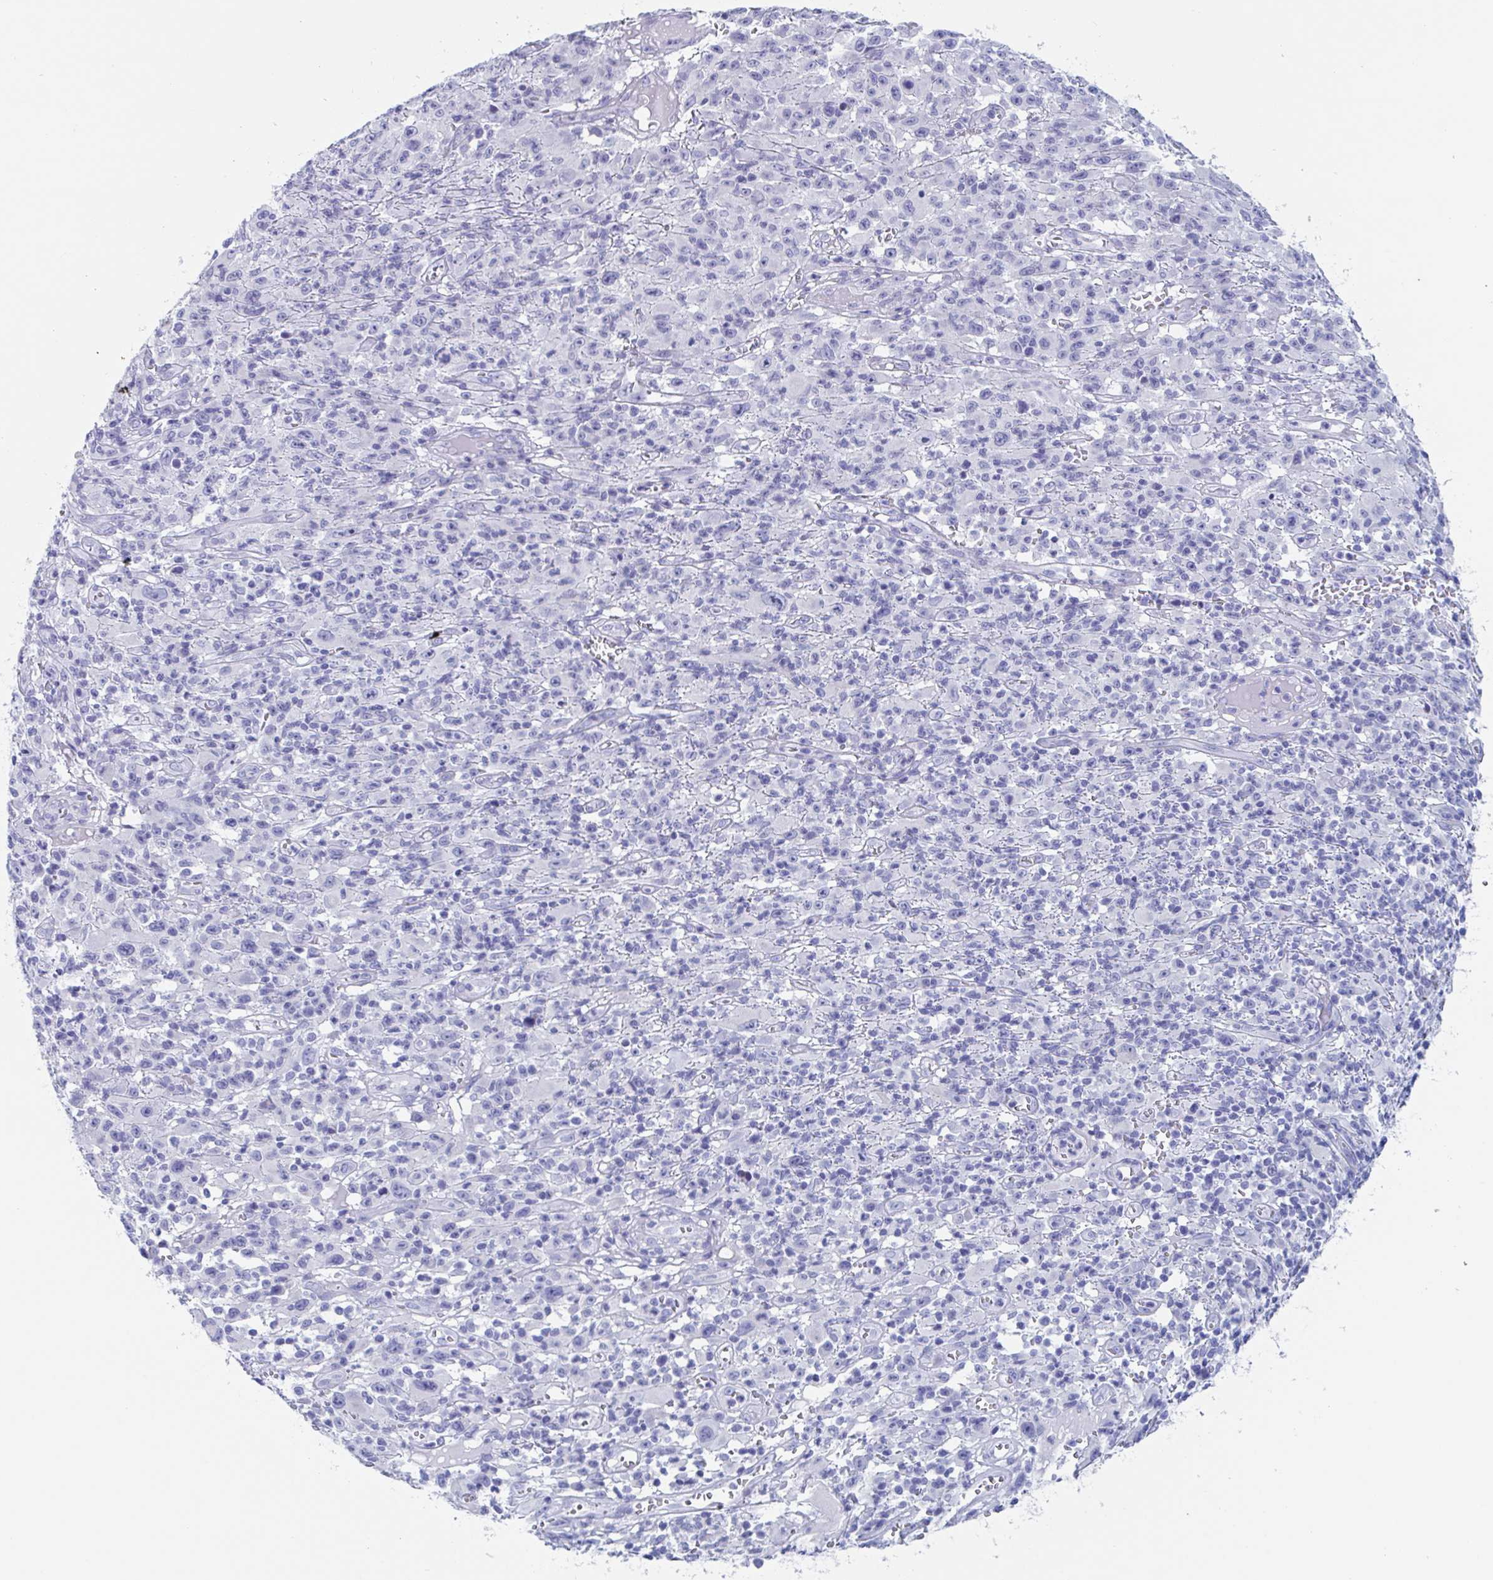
{"staining": {"intensity": "negative", "quantity": "none", "location": "none"}, "tissue": "melanoma", "cell_type": "Tumor cells", "image_type": "cancer", "snomed": [{"axis": "morphology", "description": "Malignant melanoma, NOS"}, {"axis": "topography", "description": "Skin"}], "caption": "DAB immunohistochemical staining of human melanoma shows no significant staining in tumor cells.", "gene": "ZPBP", "patient": {"sex": "male", "age": 46}}